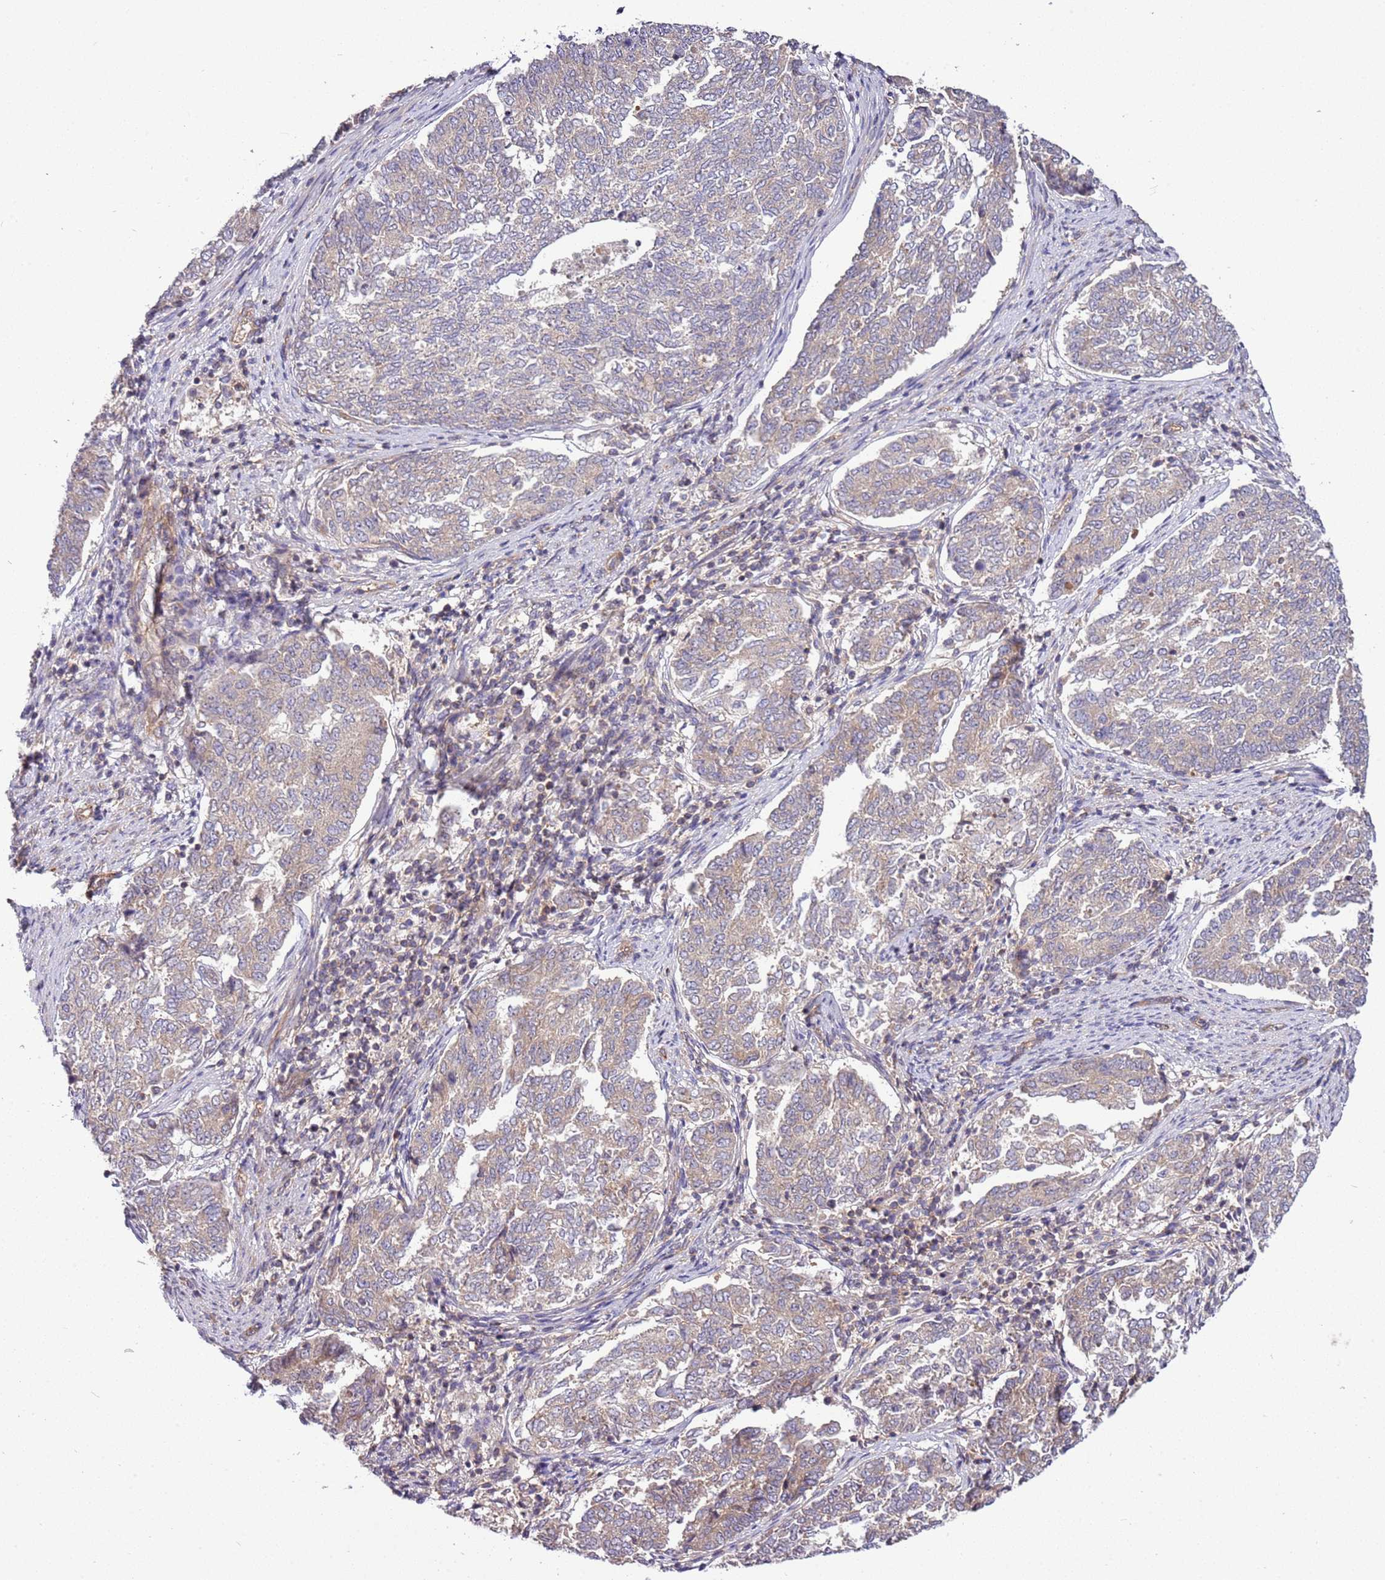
{"staining": {"intensity": "weak", "quantity": "<25%", "location": "cytoplasmic/membranous"}, "tissue": "endometrial cancer", "cell_type": "Tumor cells", "image_type": "cancer", "snomed": [{"axis": "morphology", "description": "Adenocarcinoma, NOS"}, {"axis": "topography", "description": "Endometrium"}], "caption": "High magnification brightfield microscopy of endometrial cancer stained with DAB (3,3'-diaminobenzidine) (brown) and counterstained with hematoxylin (blue): tumor cells show no significant expression. (DAB (3,3'-diaminobenzidine) immunohistochemistry (IHC) visualized using brightfield microscopy, high magnification).", "gene": "GNL1", "patient": {"sex": "female", "age": 80}}